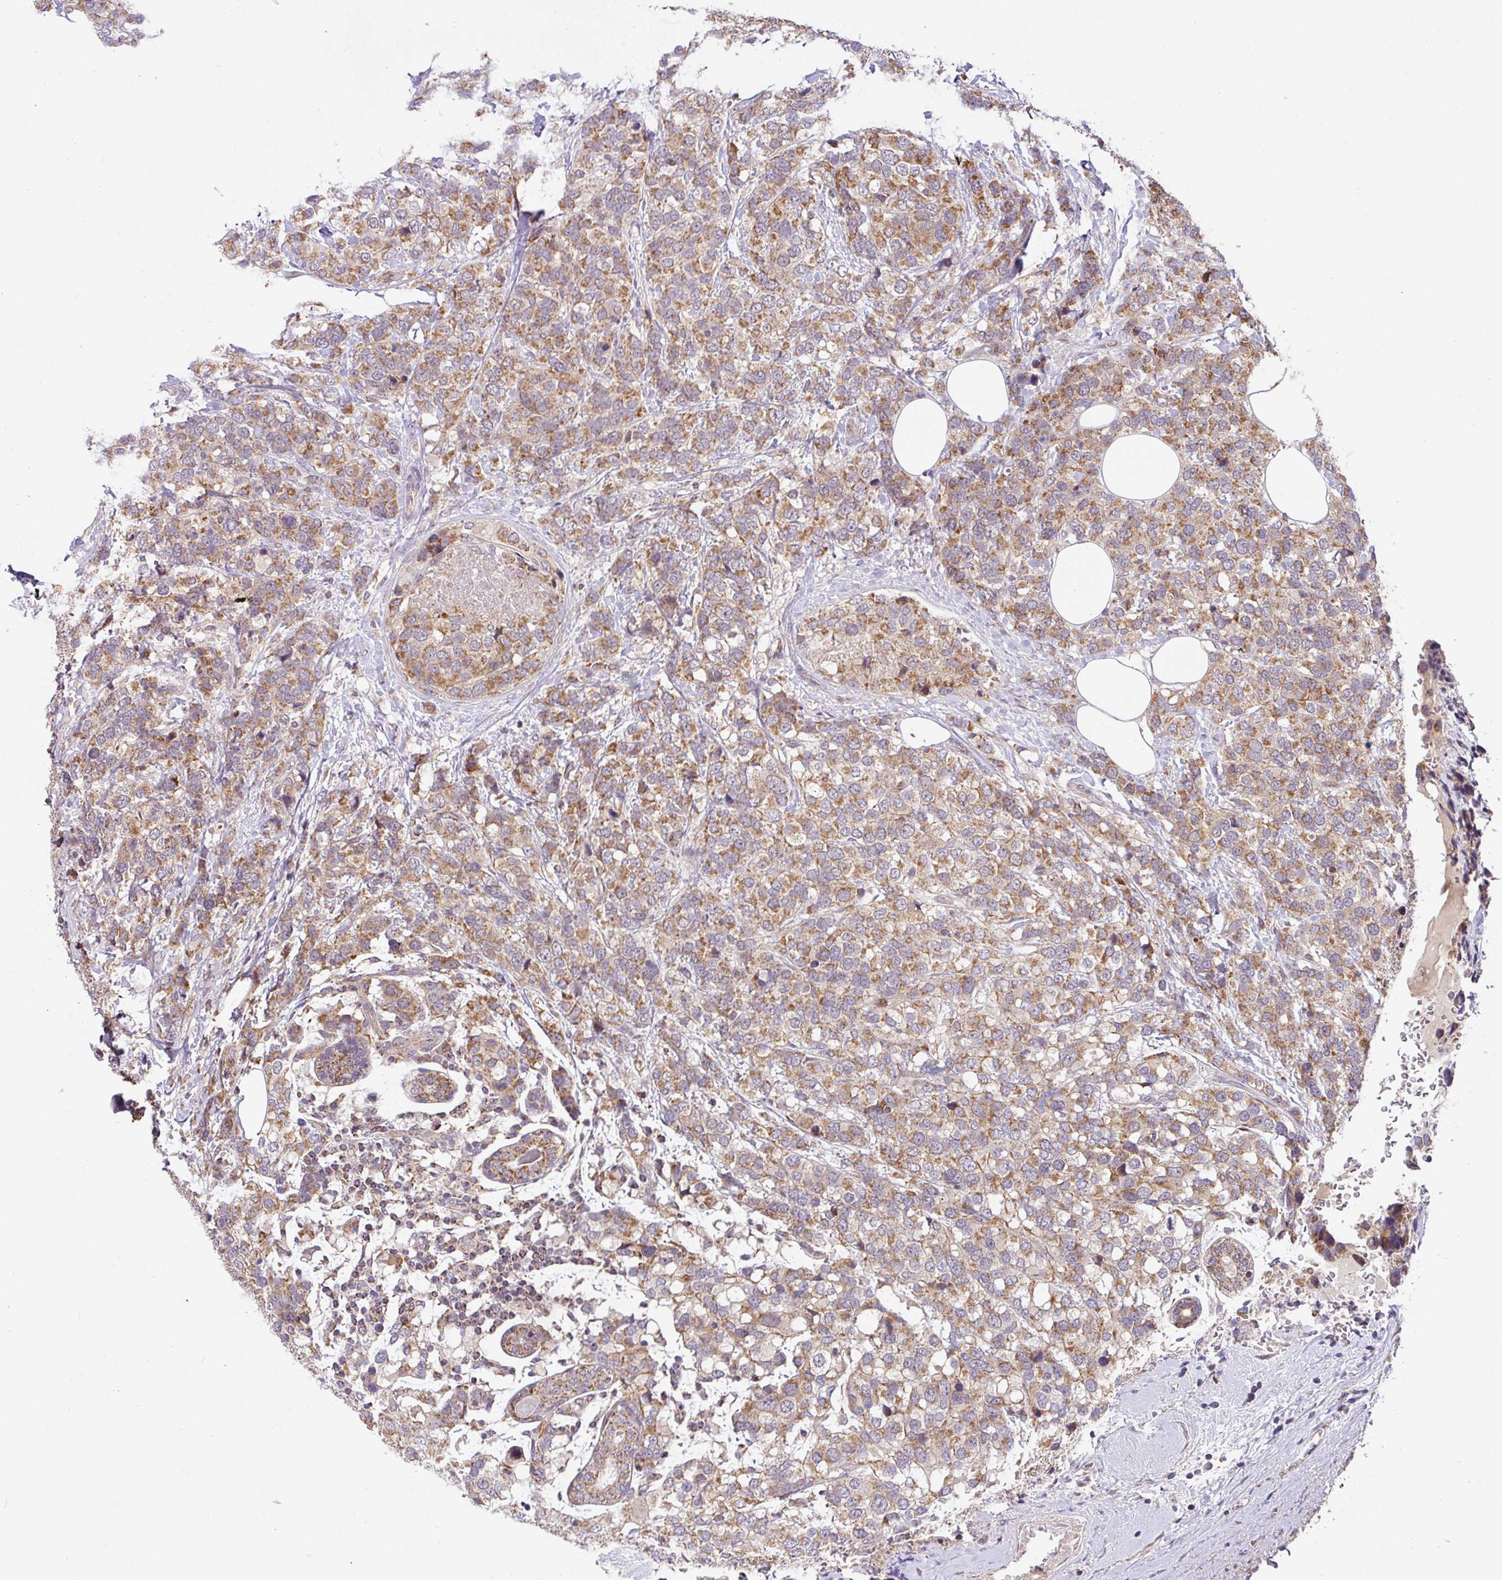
{"staining": {"intensity": "moderate", "quantity": ">75%", "location": "cytoplasmic/membranous"}, "tissue": "breast cancer", "cell_type": "Tumor cells", "image_type": "cancer", "snomed": [{"axis": "morphology", "description": "Lobular carcinoma"}, {"axis": "topography", "description": "Breast"}], "caption": "Human lobular carcinoma (breast) stained with a brown dye demonstrates moderate cytoplasmic/membranous positive positivity in approximately >75% of tumor cells.", "gene": "SARS2", "patient": {"sex": "female", "age": 59}}